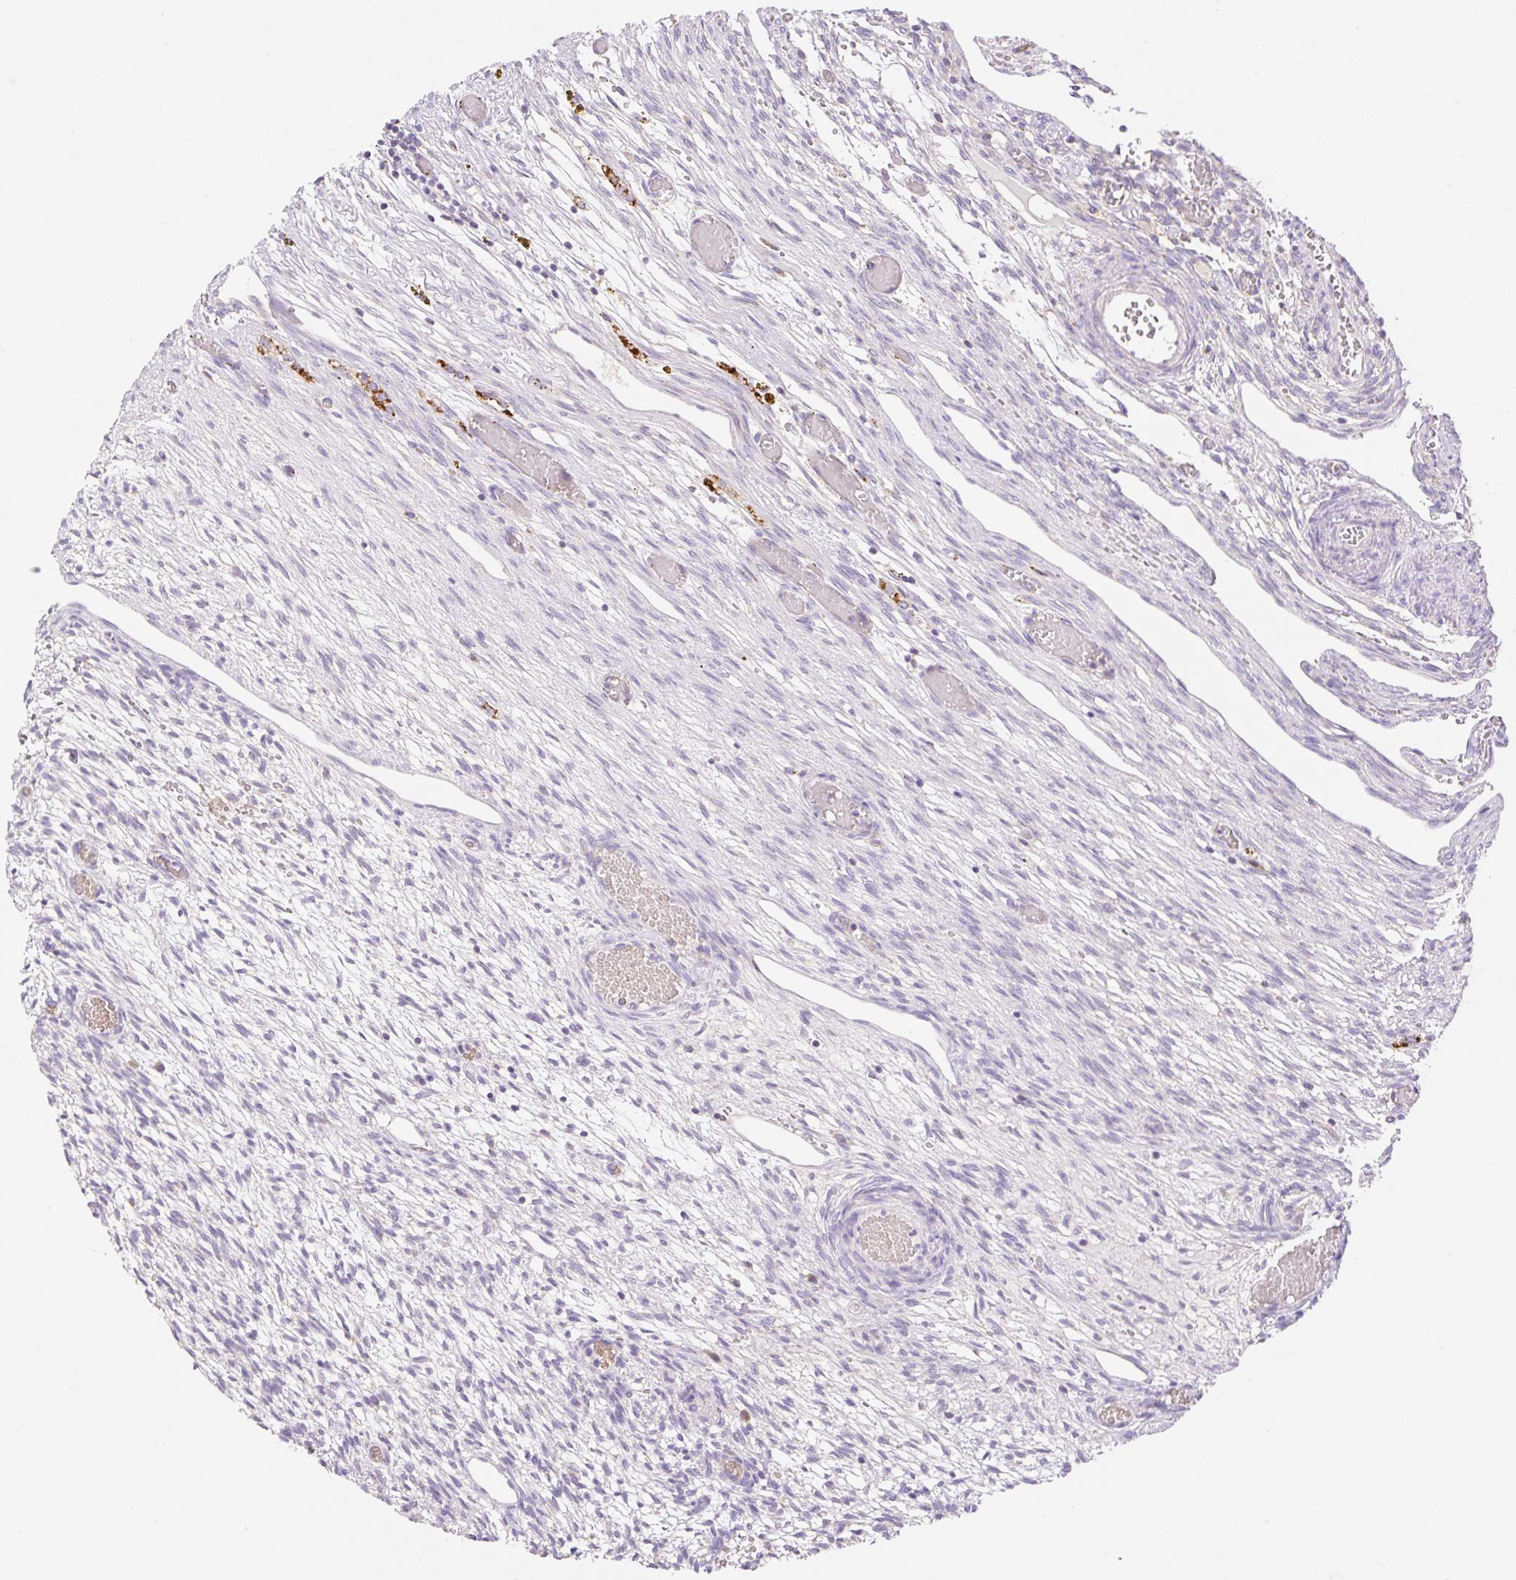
{"staining": {"intensity": "weak", "quantity": ">75%", "location": "cytoplasmic/membranous"}, "tissue": "ovary", "cell_type": "Follicle cells", "image_type": "normal", "snomed": [{"axis": "morphology", "description": "Normal tissue, NOS"}, {"axis": "topography", "description": "Ovary"}], "caption": "Follicle cells exhibit low levels of weak cytoplasmic/membranous staining in approximately >75% of cells in normal ovary.", "gene": "COPZ2", "patient": {"sex": "female", "age": 67}}